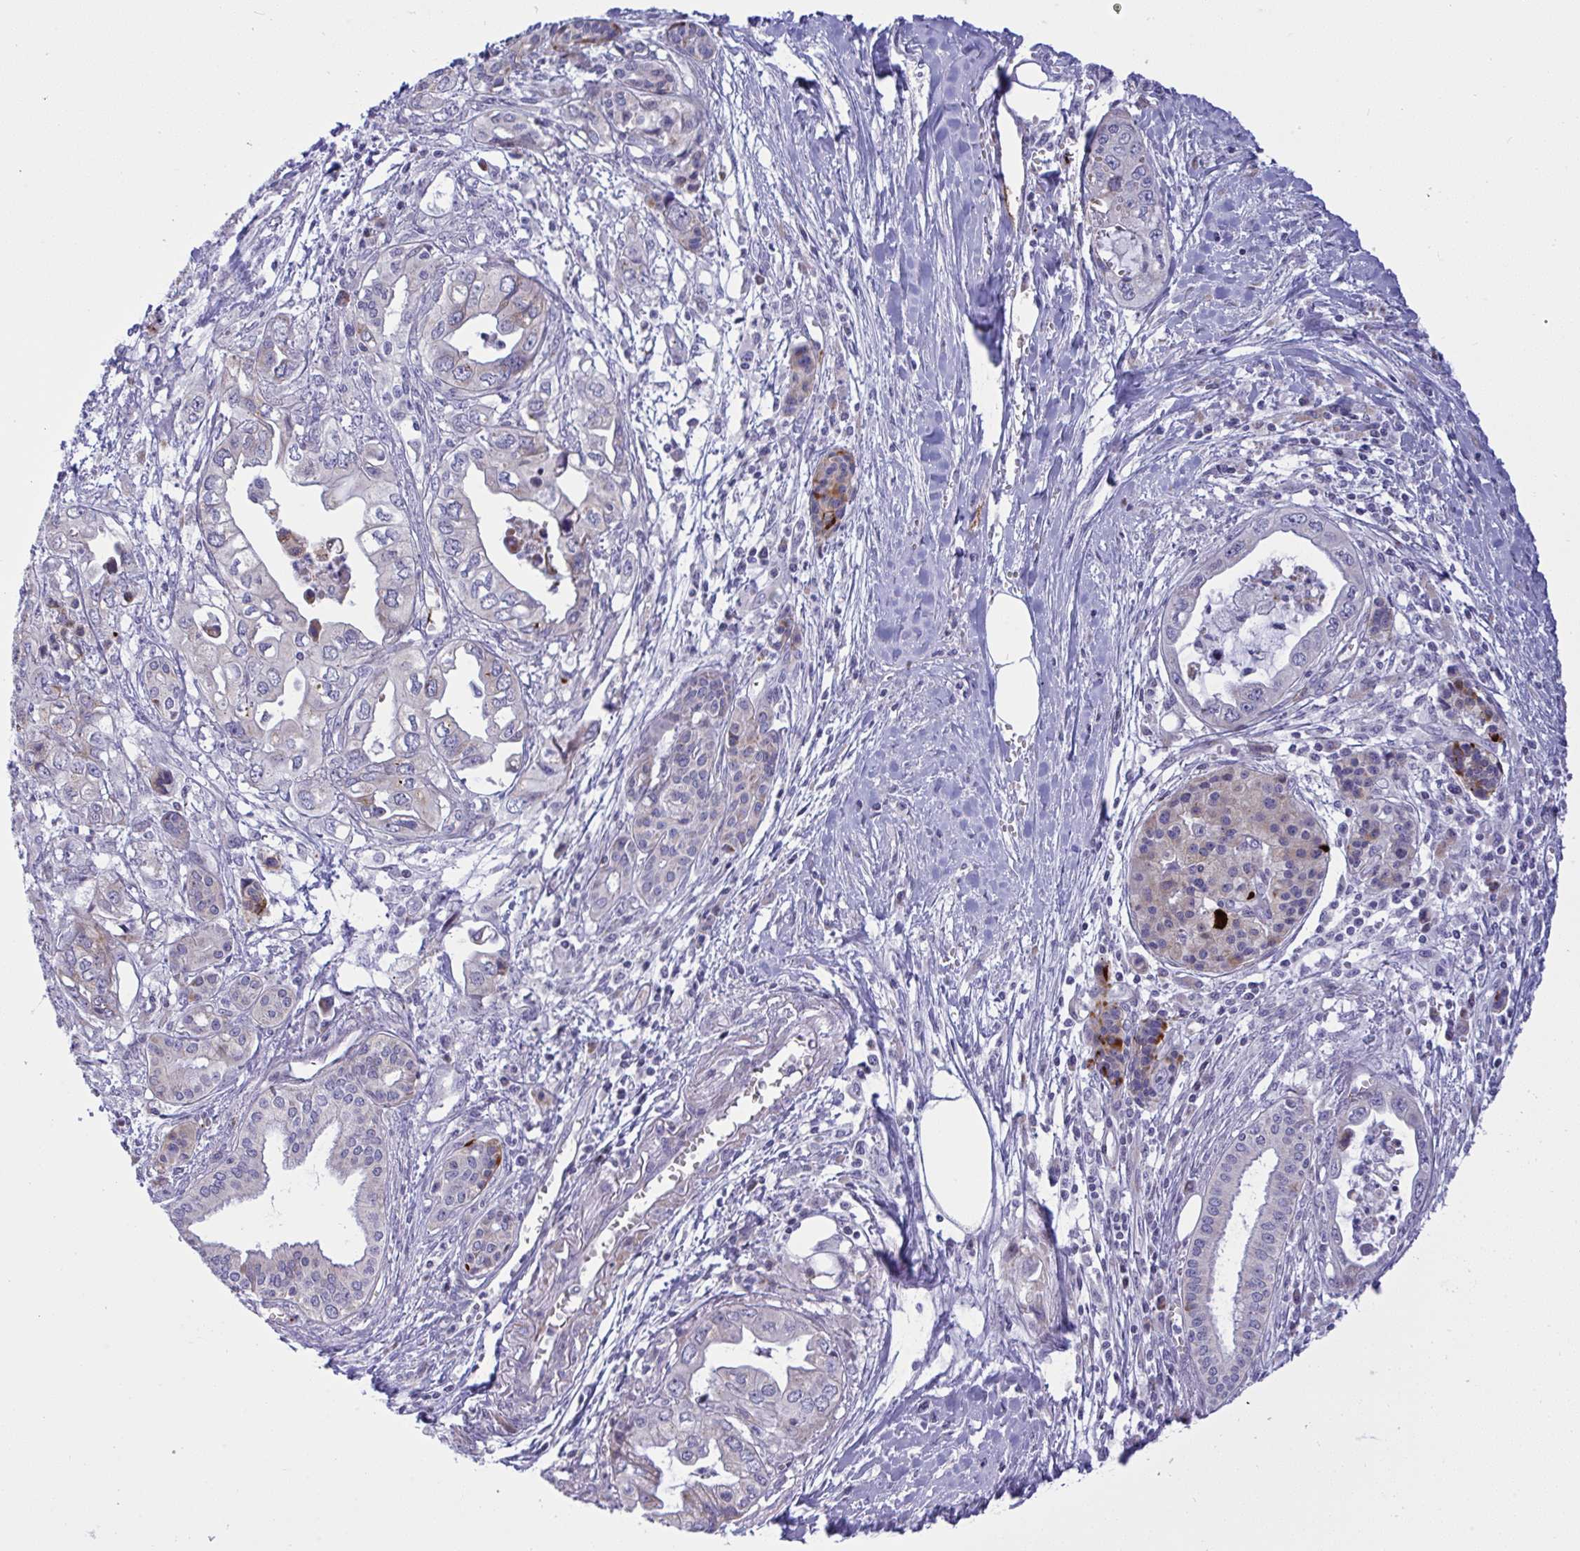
{"staining": {"intensity": "negative", "quantity": "none", "location": "none"}, "tissue": "pancreatic cancer", "cell_type": "Tumor cells", "image_type": "cancer", "snomed": [{"axis": "morphology", "description": "Adenocarcinoma, NOS"}, {"axis": "topography", "description": "Pancreas"}], "caption": "Micrograph shows no significant protein positivity in tumor cells of pancreatic cancer.", "gene": "NTN1", "patient": {"sex": "male", "age": 68}}